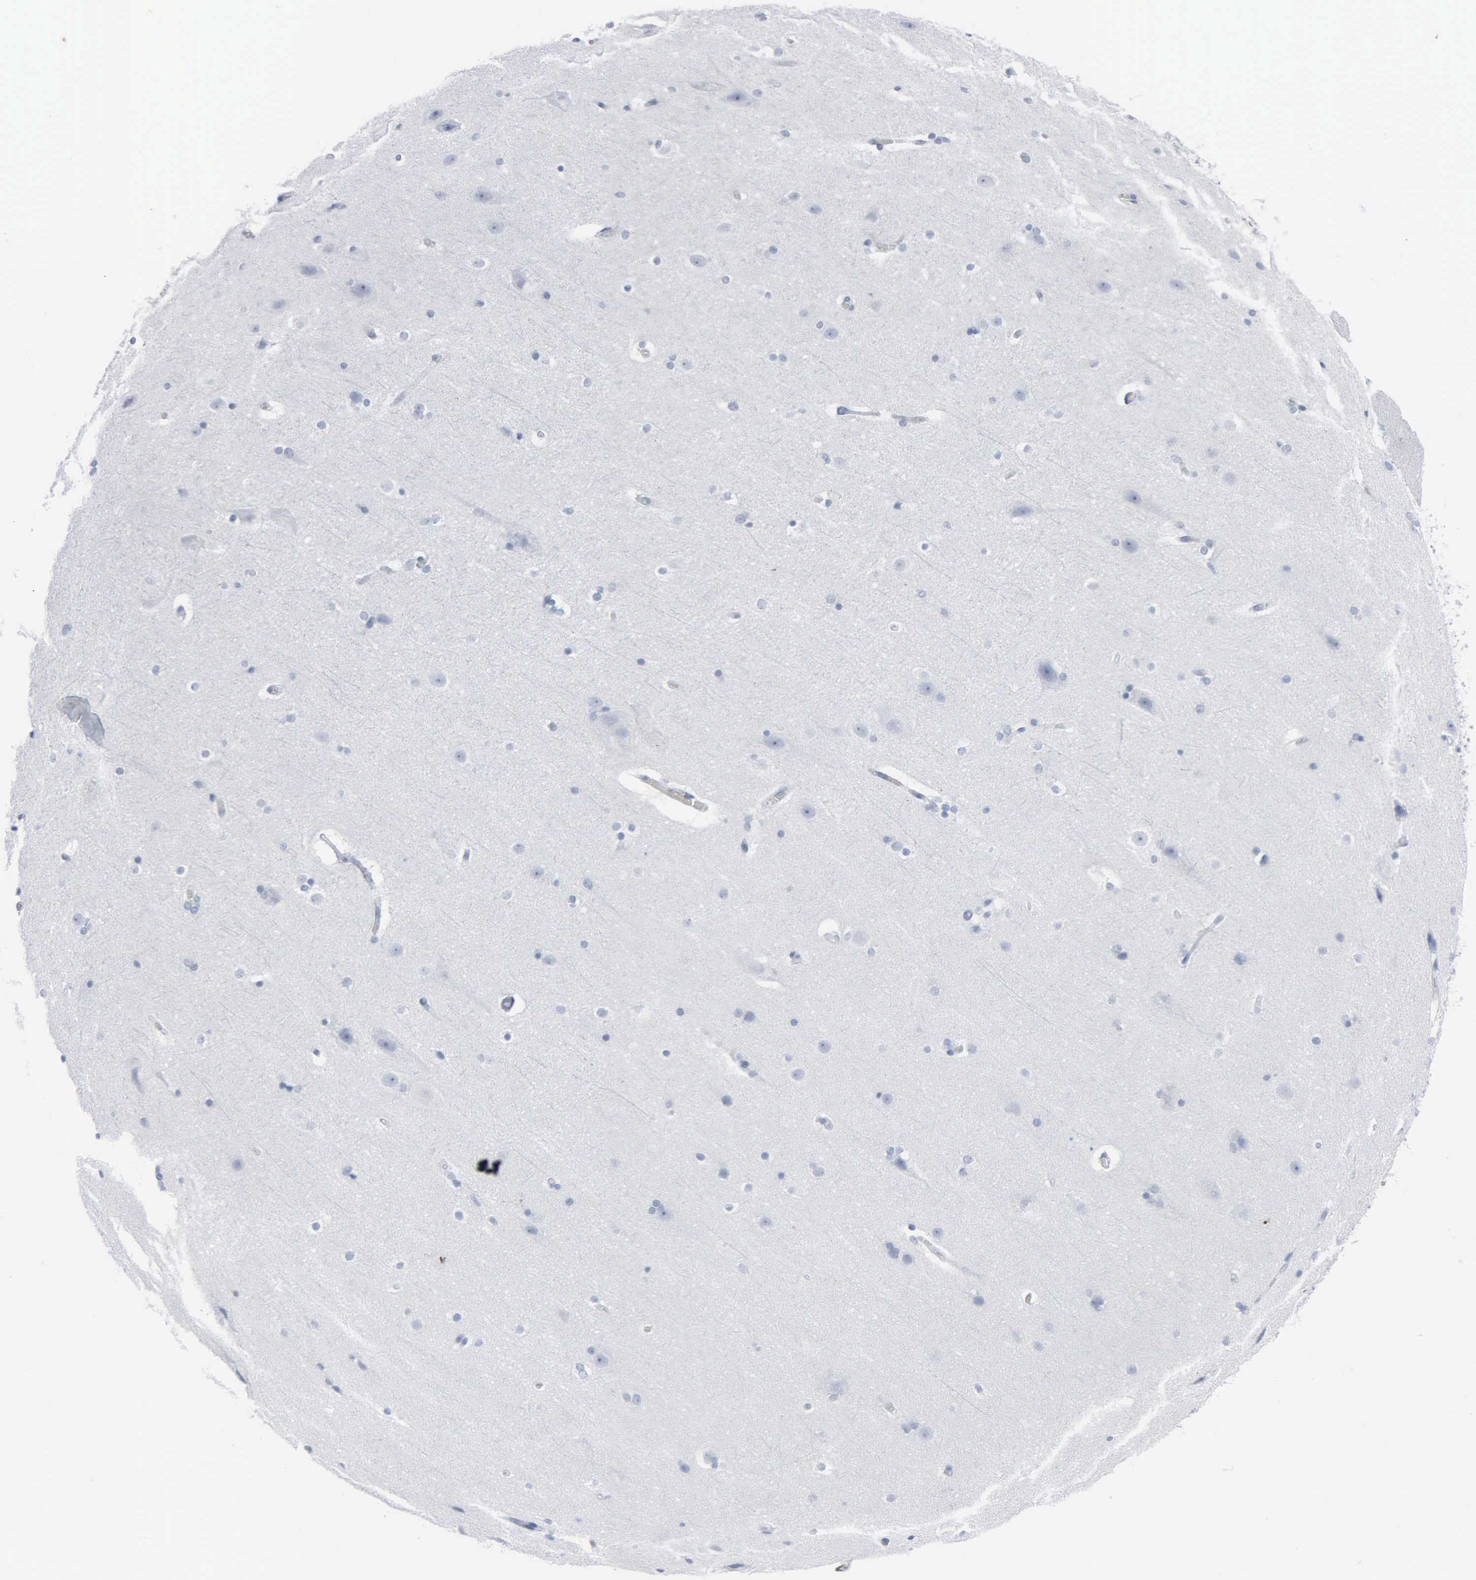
{"staining": {"intensity": "negative", "quantity": "none", "location": "none"}, "tissue": "cerebral cortex", "cell_type": "Endothelial cells", "image_type": "normal", "snomed": [{"axis": "morphology", "description": "Normal tissue, NOS"}, {"axis": "topography", "description": "Cerebral cortex"}, {"axis": "topography", "description": "Hippocampus"}], "caption": "An IHC histopathology image of unremarkable cerebral cortex is shown. There is no staining in endothelial cells of cerebral cortex.", "gene": "DMD", "patient": {"sex": "female", "age": 19}}